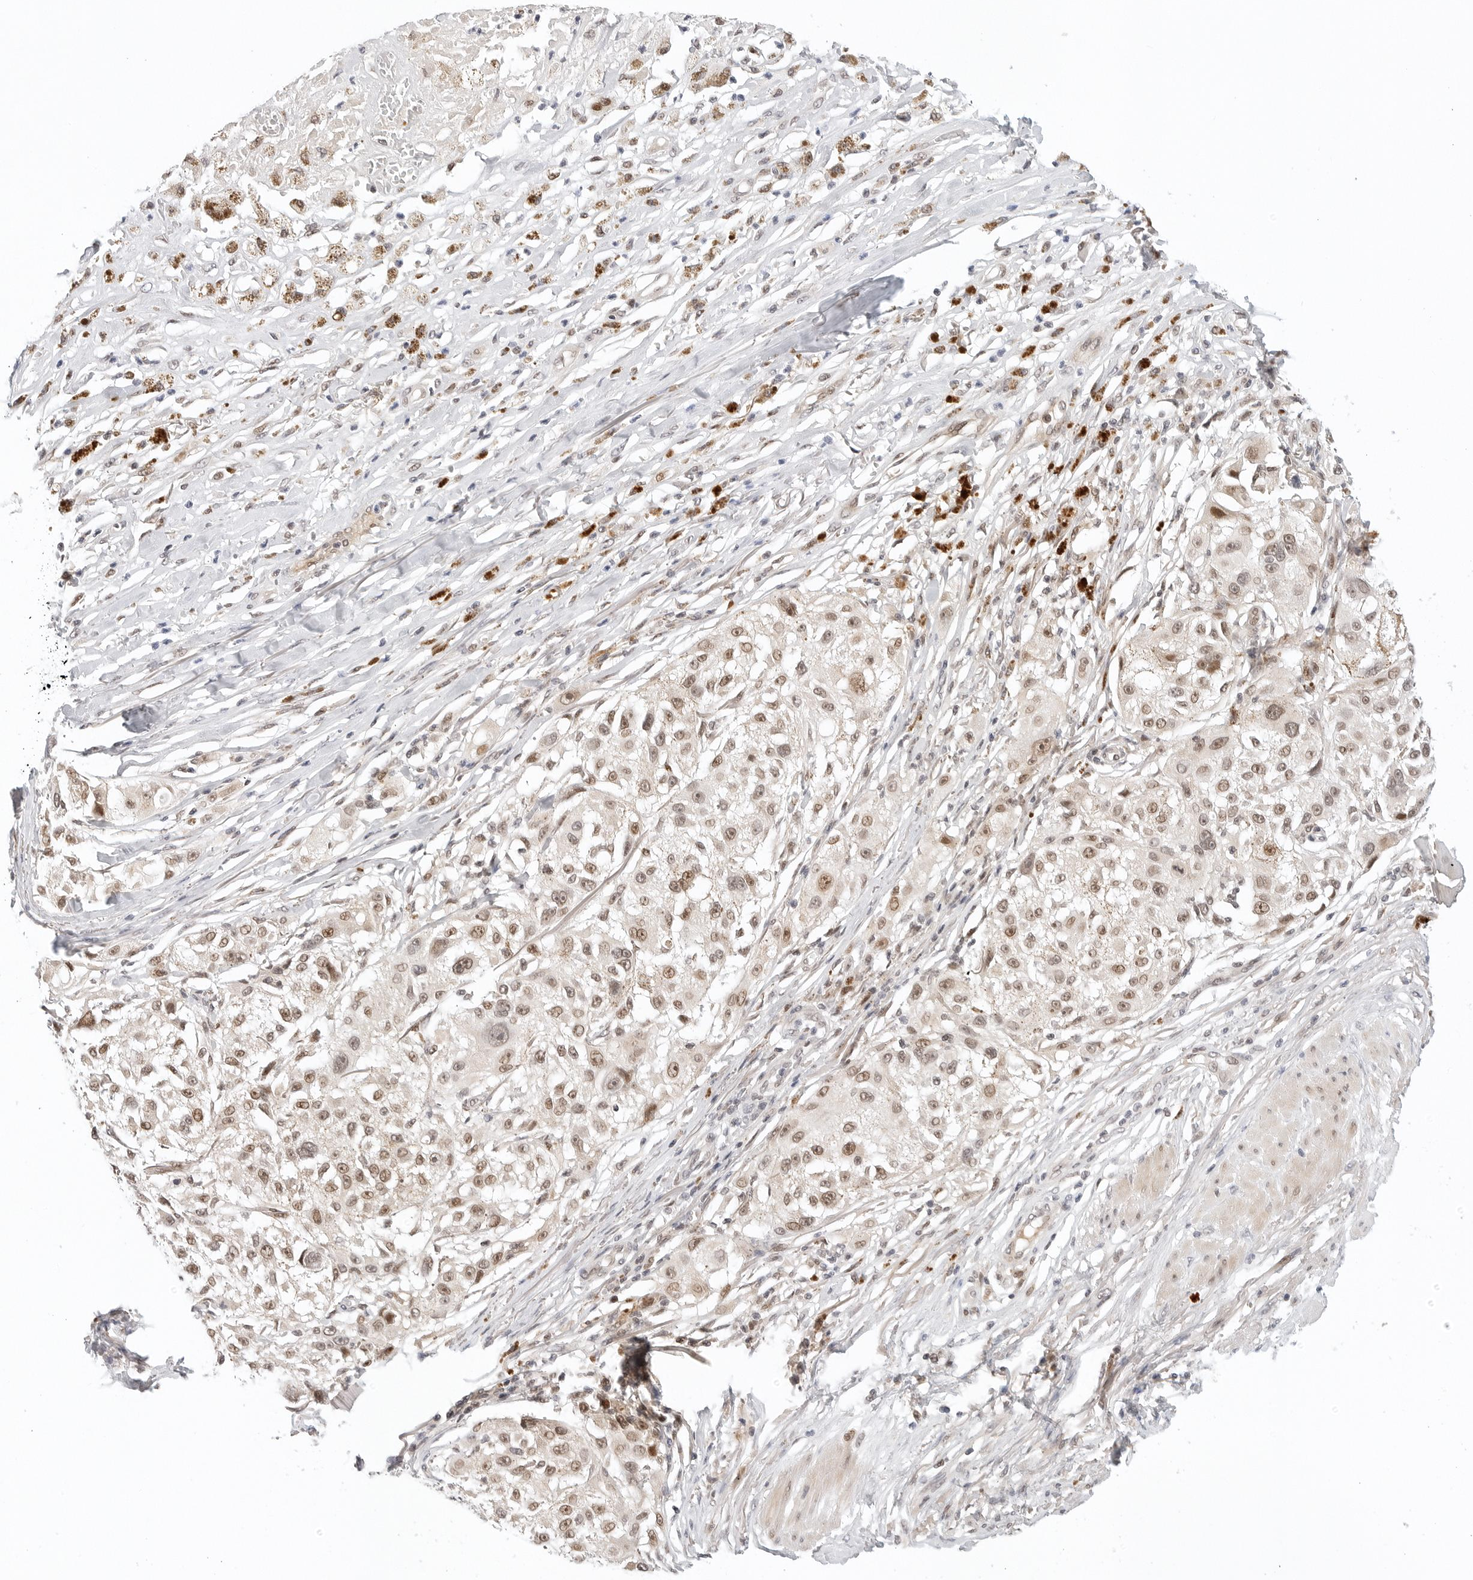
{"staining": {"intensity": "moderate", "quantity": ">75%", "location": "nuclear"}, "tissue": "melanoma", "cell_type": "Tumor cells", "image_type": "cancer", "snomed": [{"axis": "morphology", "description": "Necrosis, NOS"}, {"axis": "morphology", "description": "Malignant melanoma, NOS"}, {"axis": "topography", "description": "Skin"}], "caption": "DAB (3,3'-diaminobenzidine) immunohistochemical staining of human melanoma exhibits moderate nuclear protein expression in approximately >75% of tumor cells.", "gene": "TSEN2", "patient": {"sex": "female", "age": 87}}